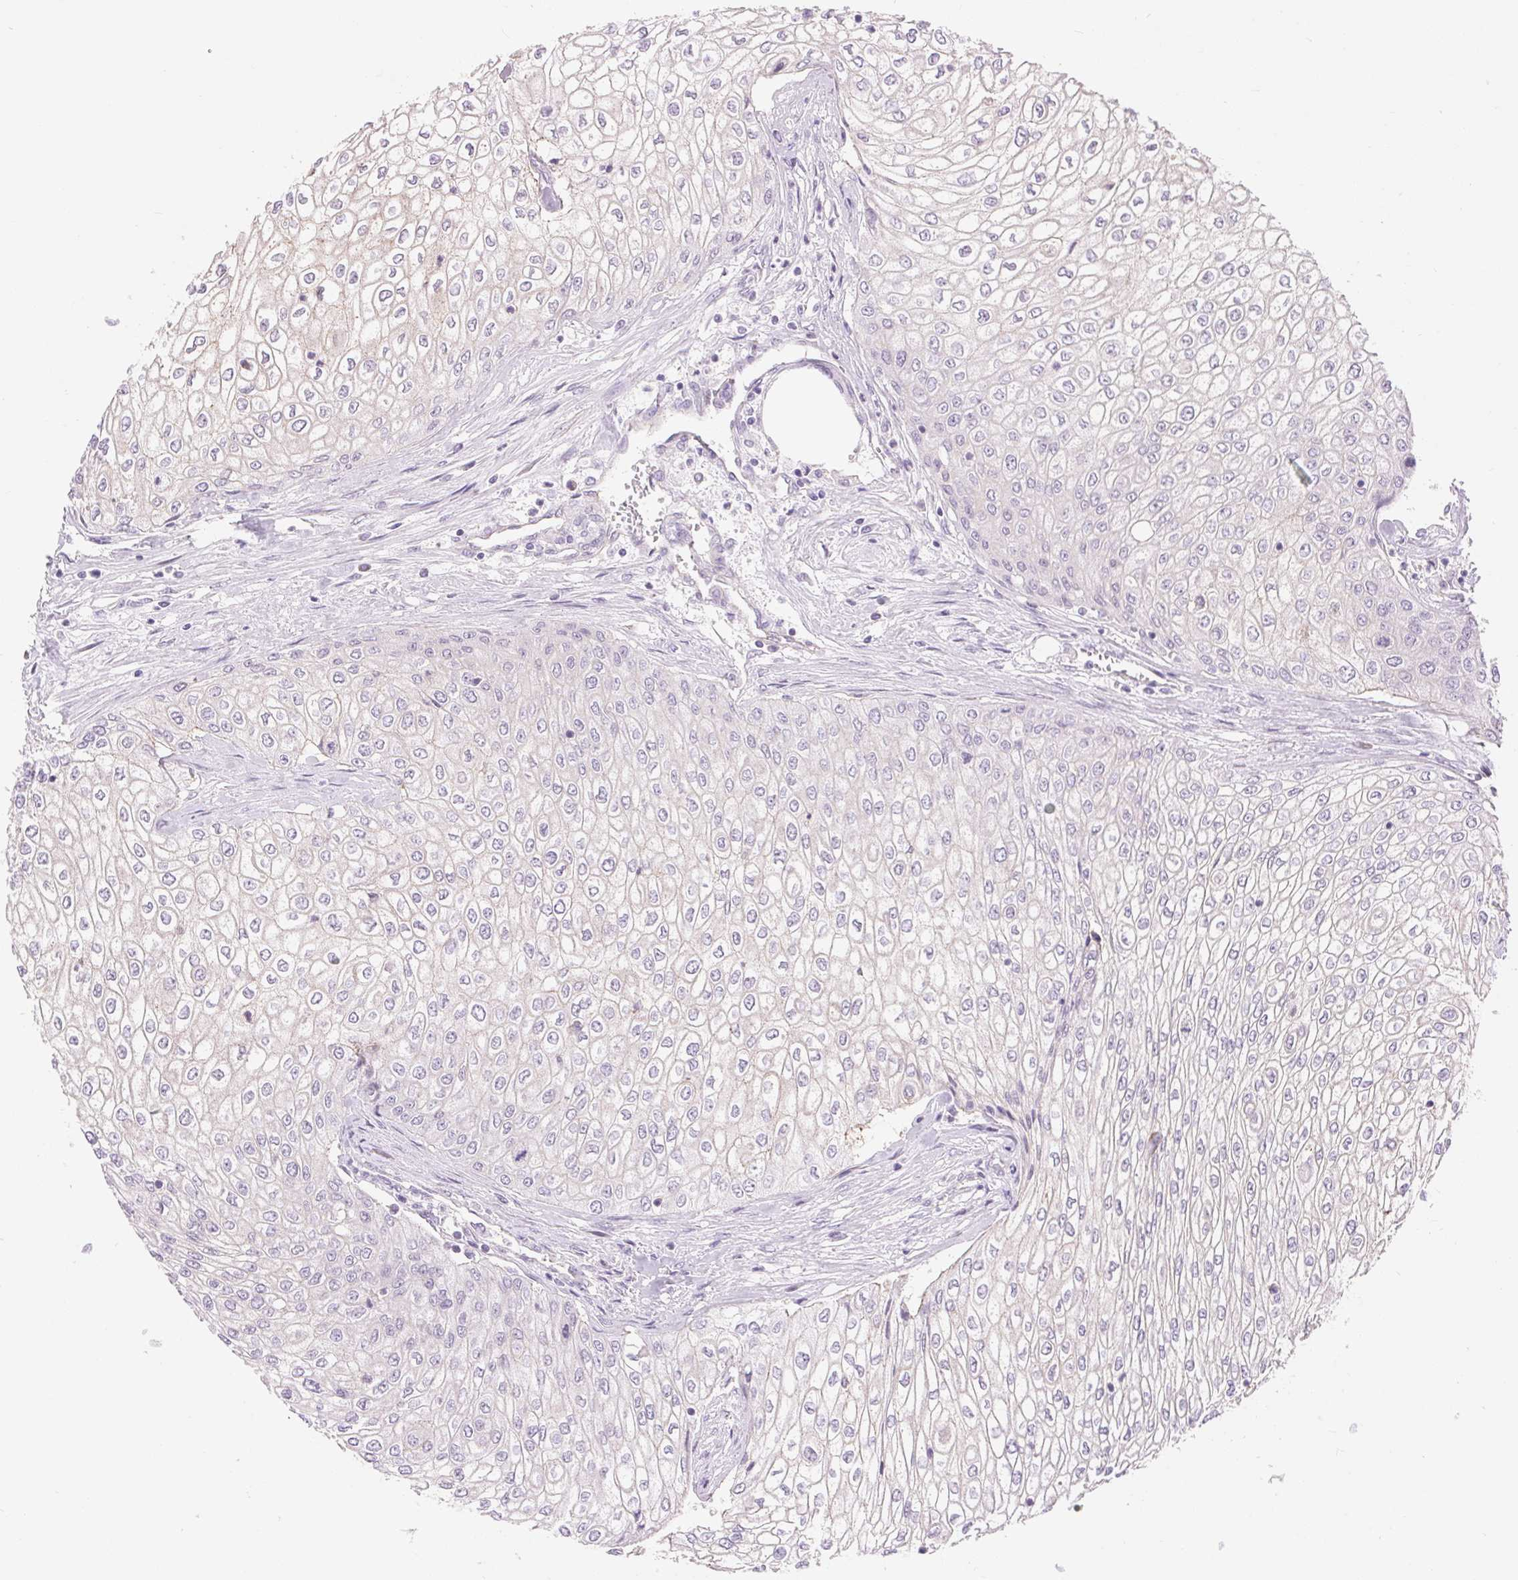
{"staining": {"intensity": "negative", "quantity": "none", "location": "none"}, "tissue": "urothelial cancer", "cell_type": "Tumor cells", "image_type": "cancer", "snomed": [{"axis": "morphology", "description": "Urothelial carcinoma, High grade"}, {"axis": "topography", "description": "Urinary bladder"}], "caption": "Immunohistochemistry (IHC) of urothelial cancer shows no staining in tumor cells.", "gene": "DIXDC1", "patient": {"sex": "male", "age": 62}}